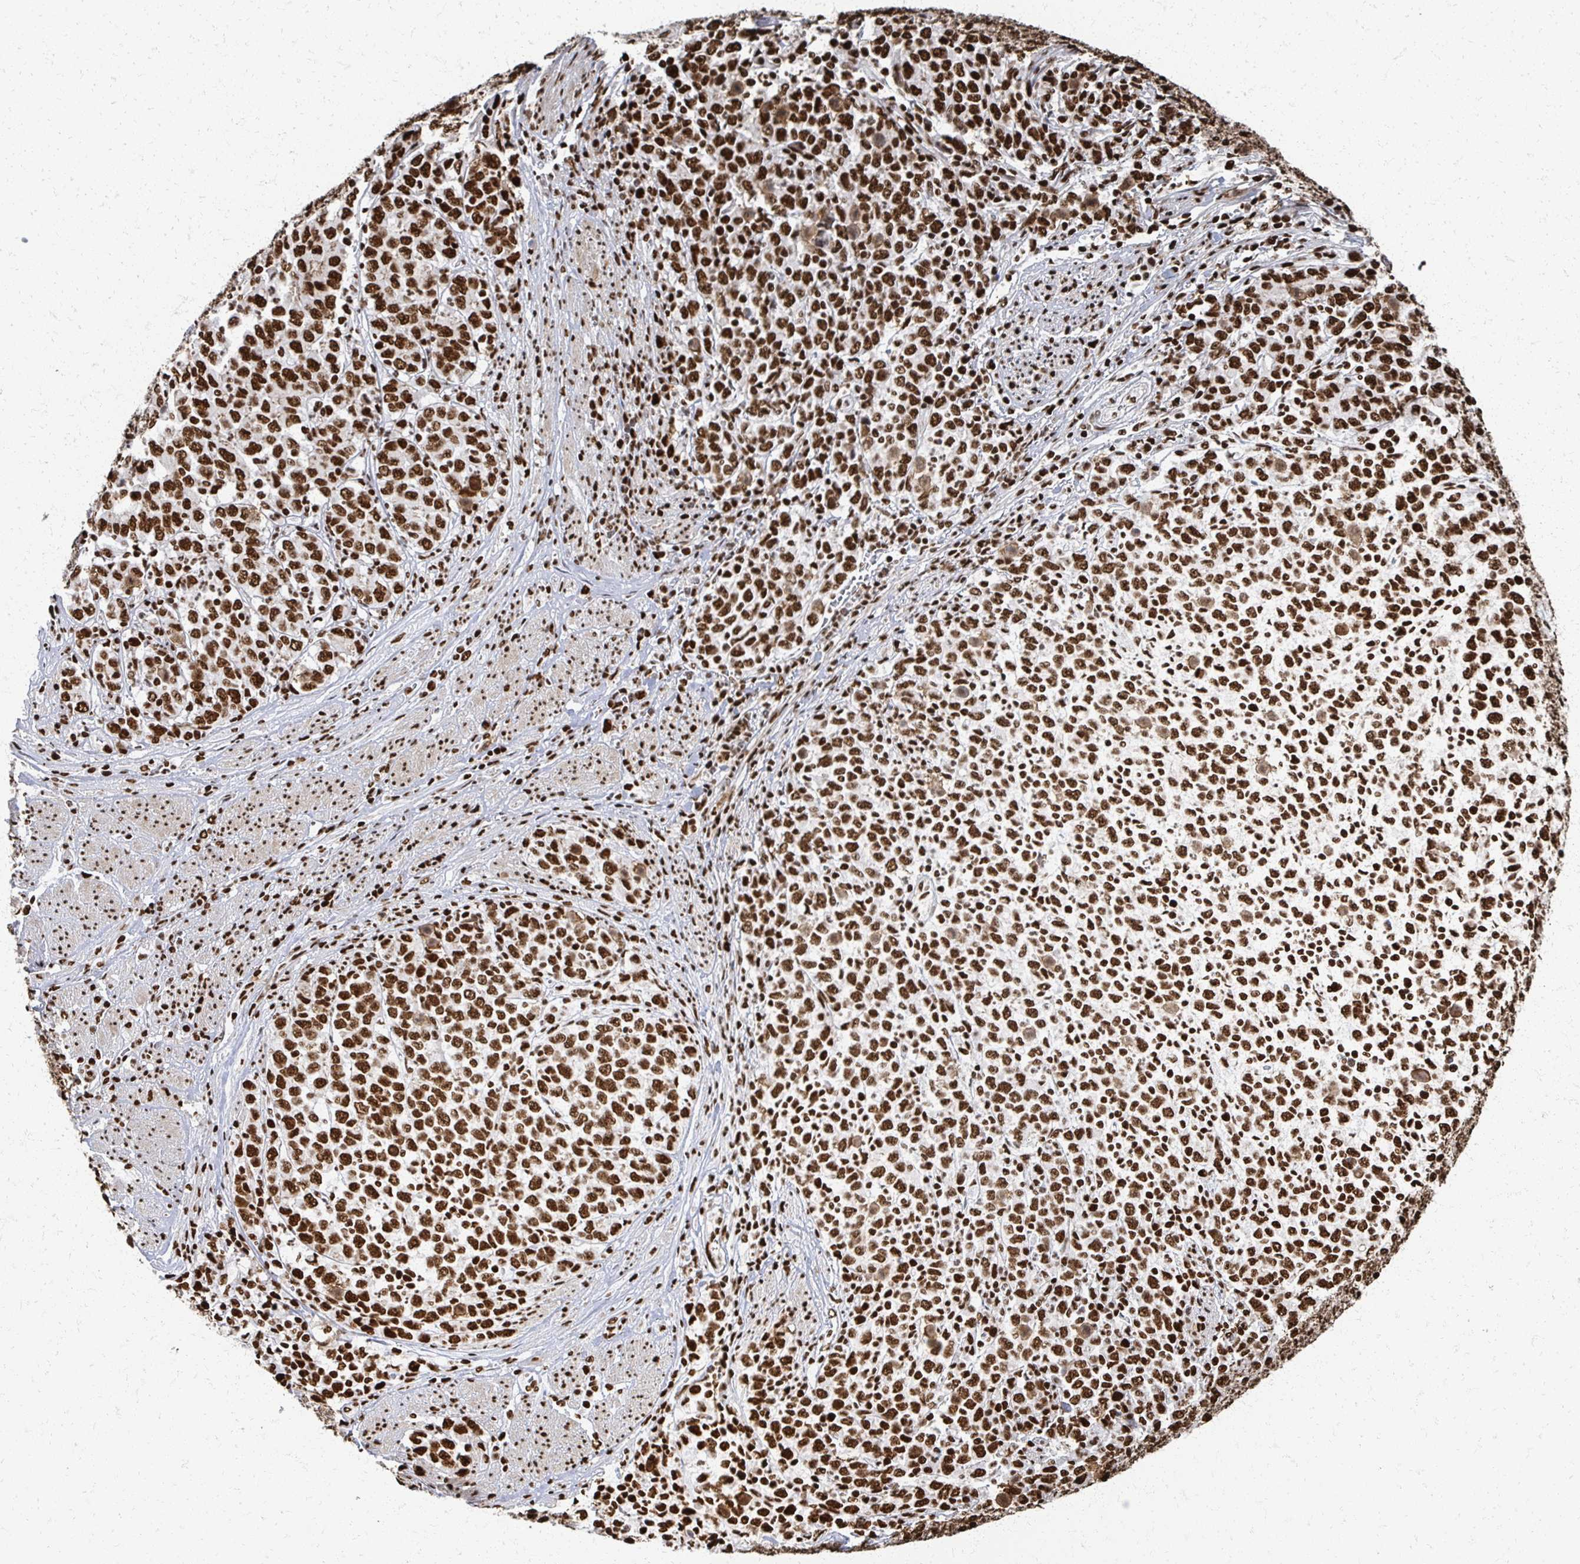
{"staining": {"intensity": "strong", "quantity": ">75%", "location": "nuclear"}, "tissue": "stomach cancer", "cell_type": "Tumor cells", "image_type": "cancer", "snomed": [{"axis": "morphology", "description": "Adenocarcinoma, NOS"}, {"axis": "topography", "description": "Stomach, upper"}], "caption": "This is a photomicrograph of immunohistochemistry (IHC) staining of stomach cancer, which shows strong expression in the nuclear of tumor cells.", "gene": "RBBP7", "patient": {"sex": "male", "age": 69}}